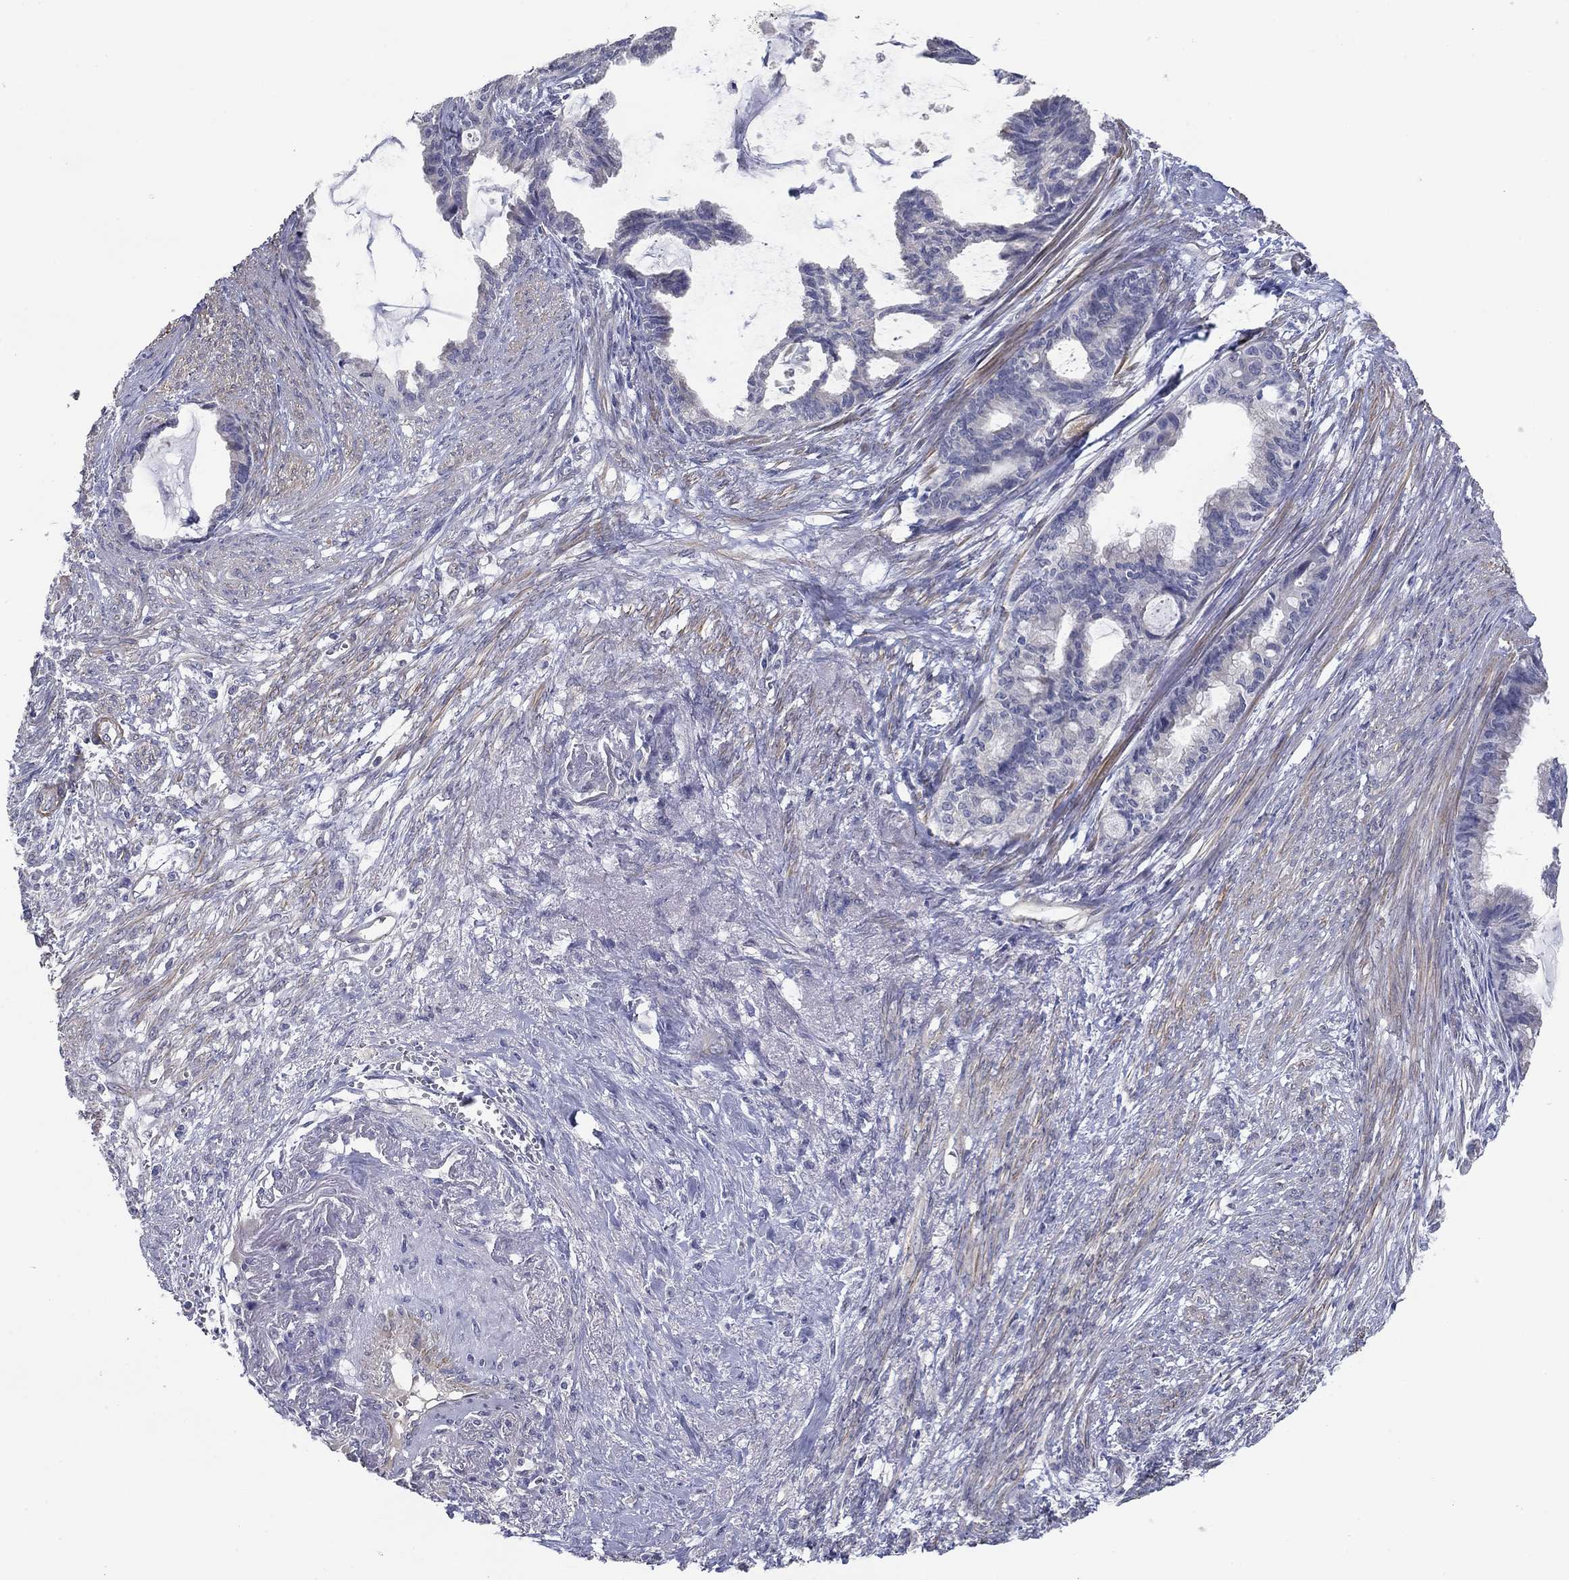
{"staining": {"intensity": "negative", "quantity": "none", "location": "none"}, "tissue": "endometrial cancer", "cell_type": "Tumor cells", "image_type": "cancer", "snomed": [{"axis": "morphology", "description": "Adenocarcinoma, NOS"}, {"axis": "topography", "description": "Endometrium"}], "caption": "Tumor cells show no significant positivity in endometrial adenocarcinoma.", "gene": "GRK7", "patient": {"sex": "female", "age": 86}}